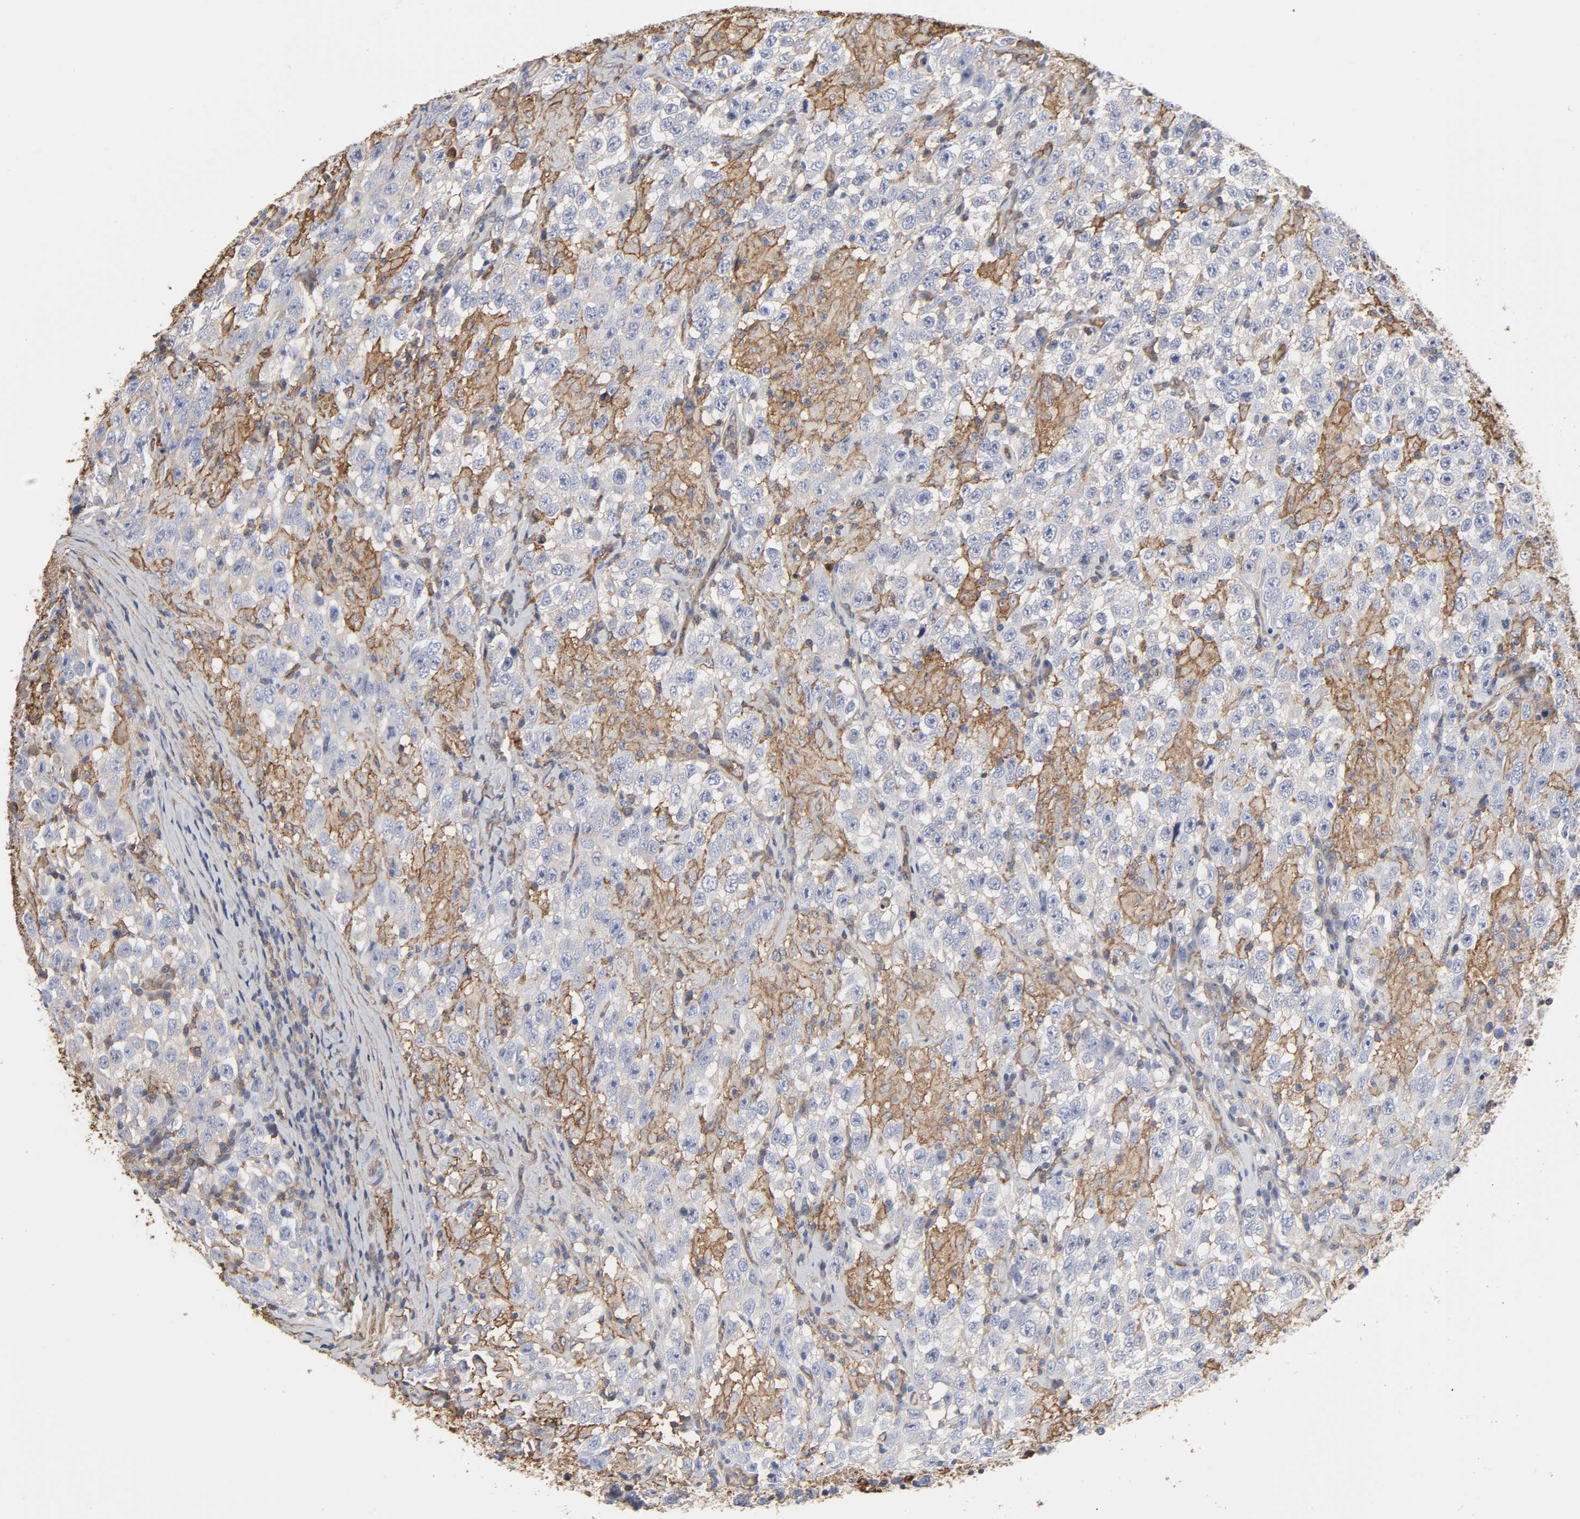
{"staining": {"intensity": "negative", "quantity": "none", "location": "none"}, "tissue": "testis cancer", "cell_type": "Tumor cells", "image_type": "cancer", "snomed": [{"axis": "morphology", "description": "Seminoma, NOS"}, {"axis": "topography", "description": "Testis"}], "caption": "The image exhibits no significant staining in tumor cells of seminoma (testis).", "gene": "ANXA2", "patient": {"sex": "male", "age": 41}}